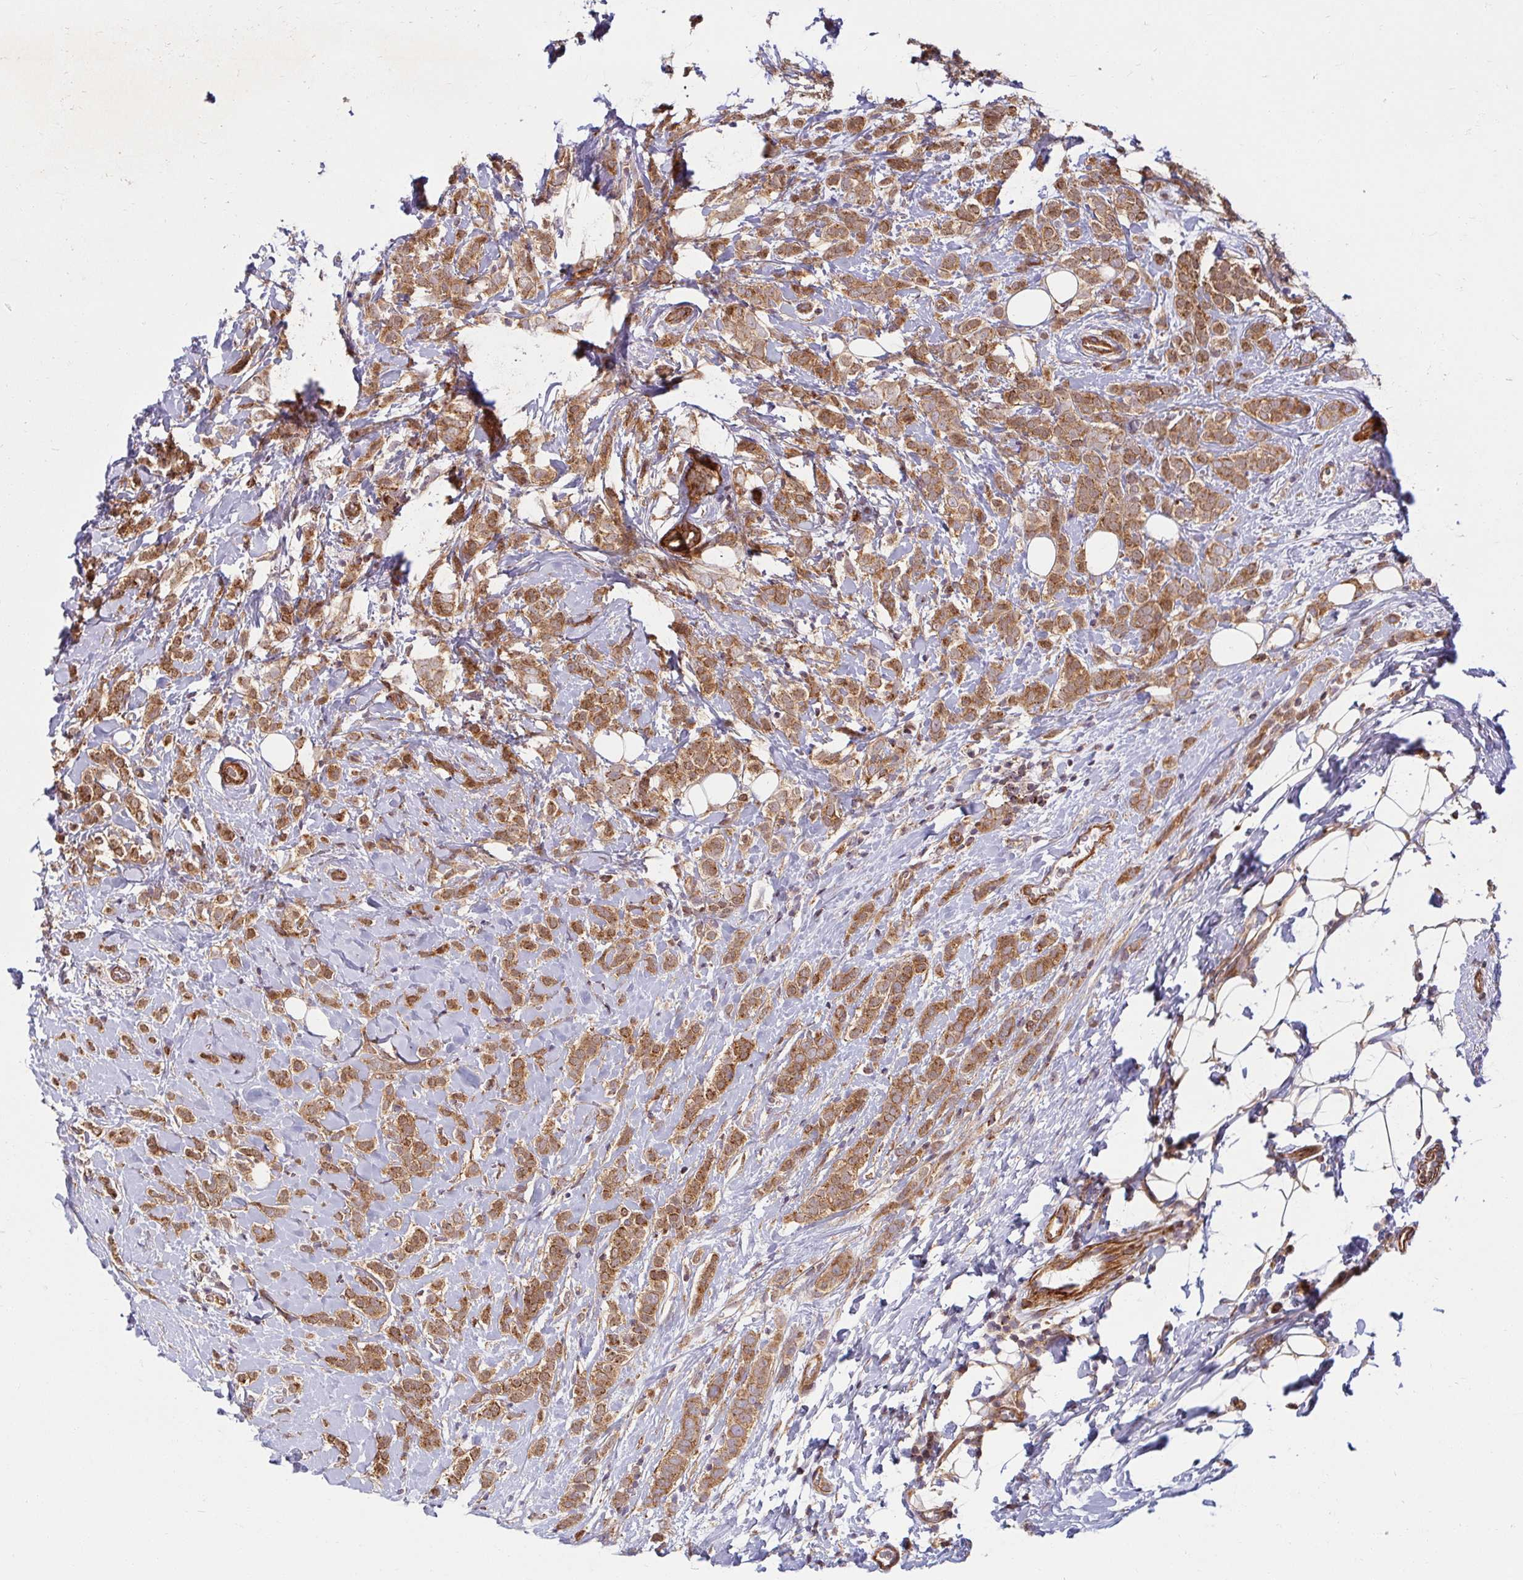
{"staining": {"intensity": "moderate", "quantity": ">75%", "location": "cytoplasmic/membranous"}, "tissue": "breast cancer", "cell_type": "Tumor cells", "image_type": "cancer", "snomed": [{"axis": "morphology", "description": "Lobular carcinoma"}, {"axis": "topography", "description": "Breast"}], "caption": "Protein staining of lobular carcinoma (breast) tissue reveals moderate cytoplasmic/membranous expression in about >75% of tumor cells.", "gene": "BTF3", "patient": {"sex": "female", "age": 49}}